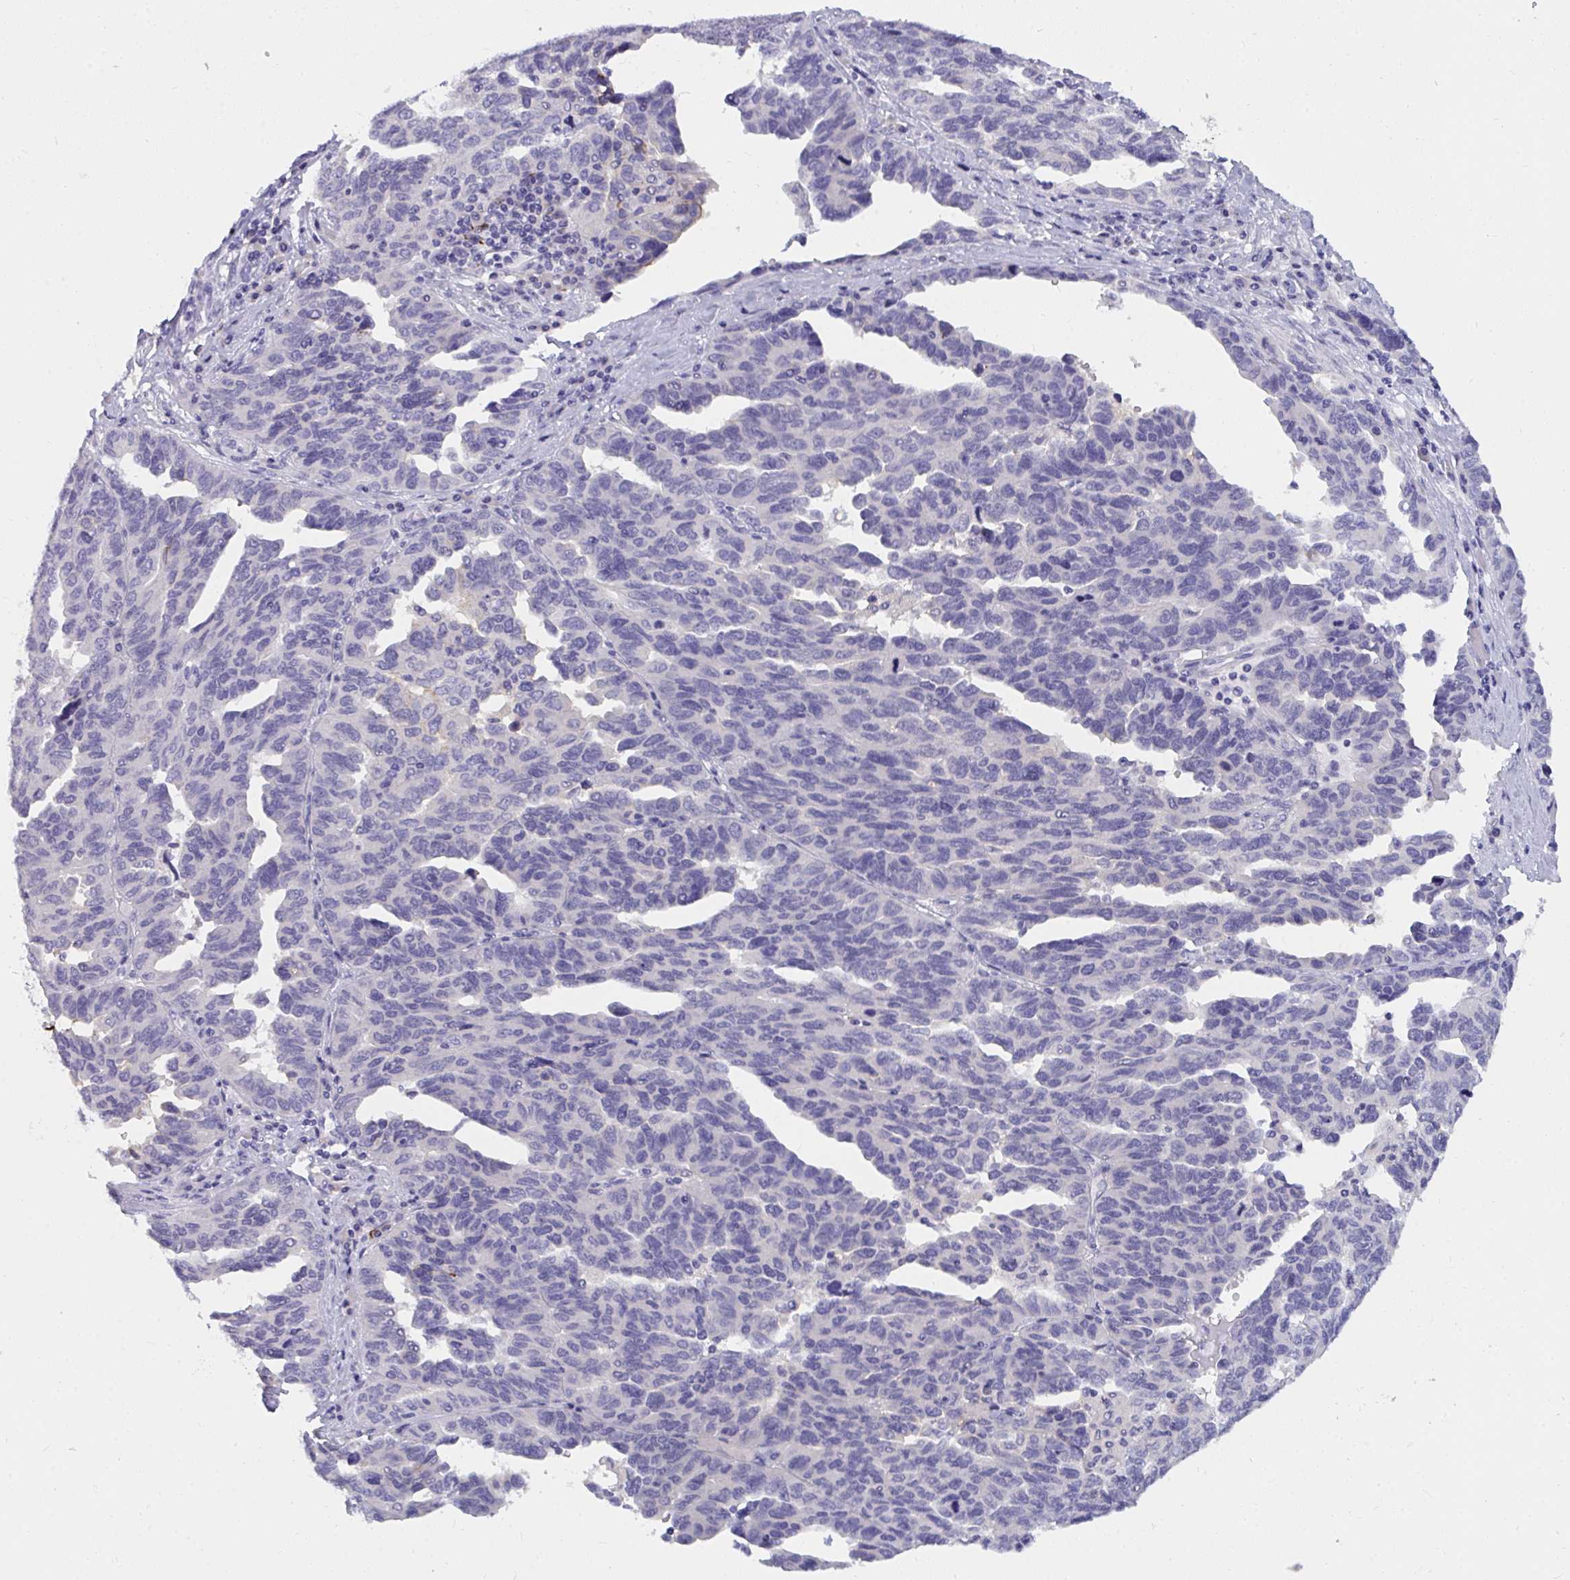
{"staining": {"intensity": "negative", "quantity": "none", "location": "none"}, "tissue": "ovarian cancer", "cell_type": "Tumor cells", "image_type": "cancer", "snomed": [{"axis": "morphology", "description": "Cystadenocarcinoma, serous, NOS"}, {"axis": "topography", "description": "Ovary"}], "caption": "Immunohistochemical staining of human ovarian cancer (serous cystadenocarcinoma) exhibits no significant staining in tumor cells. (DAB IHC visualized using brightfield microscopy, high magnification).", "gene": "SEMA6B", "patient": {"sex": "female", "age": 64}}